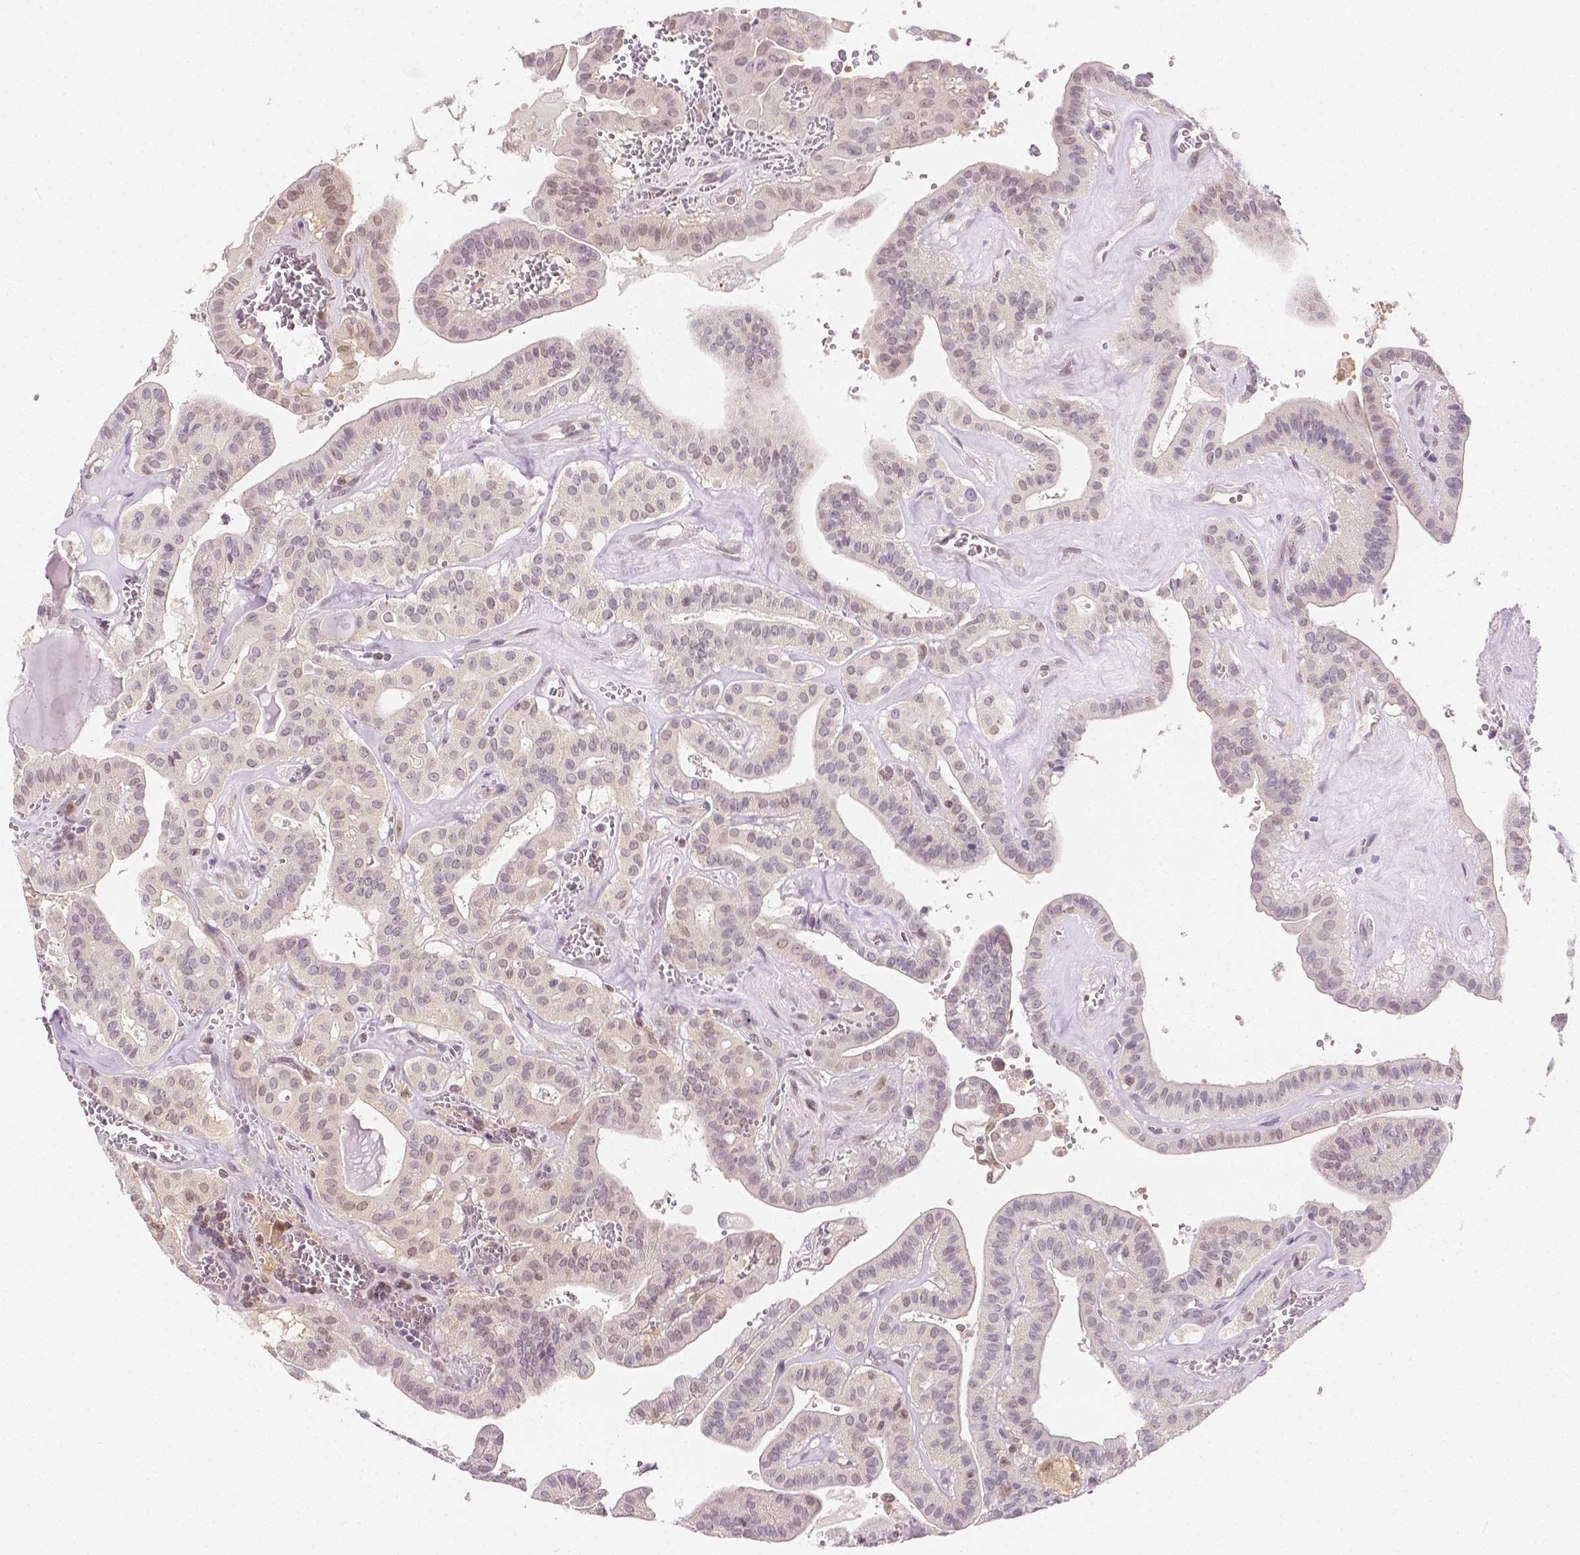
{"staining": {"intensity": "negative", "quantity": "none", "location": "none"}, "tissue": "thyroid cancer", "cell_type": "Tumor cells", "image_type": "cancer", "snomed": [{"axis": "morphology", "description": "Papillary adenocarcinoma, NOS"}, {"axis": "topography", "description": "Thyroid gland"}], "caption": "IHC of papillary adenocarcinoma (thyroid) reveals no staining in tumor cells.", "gene": "SGTB", "patient": {"sex": "male", "age": 52}}